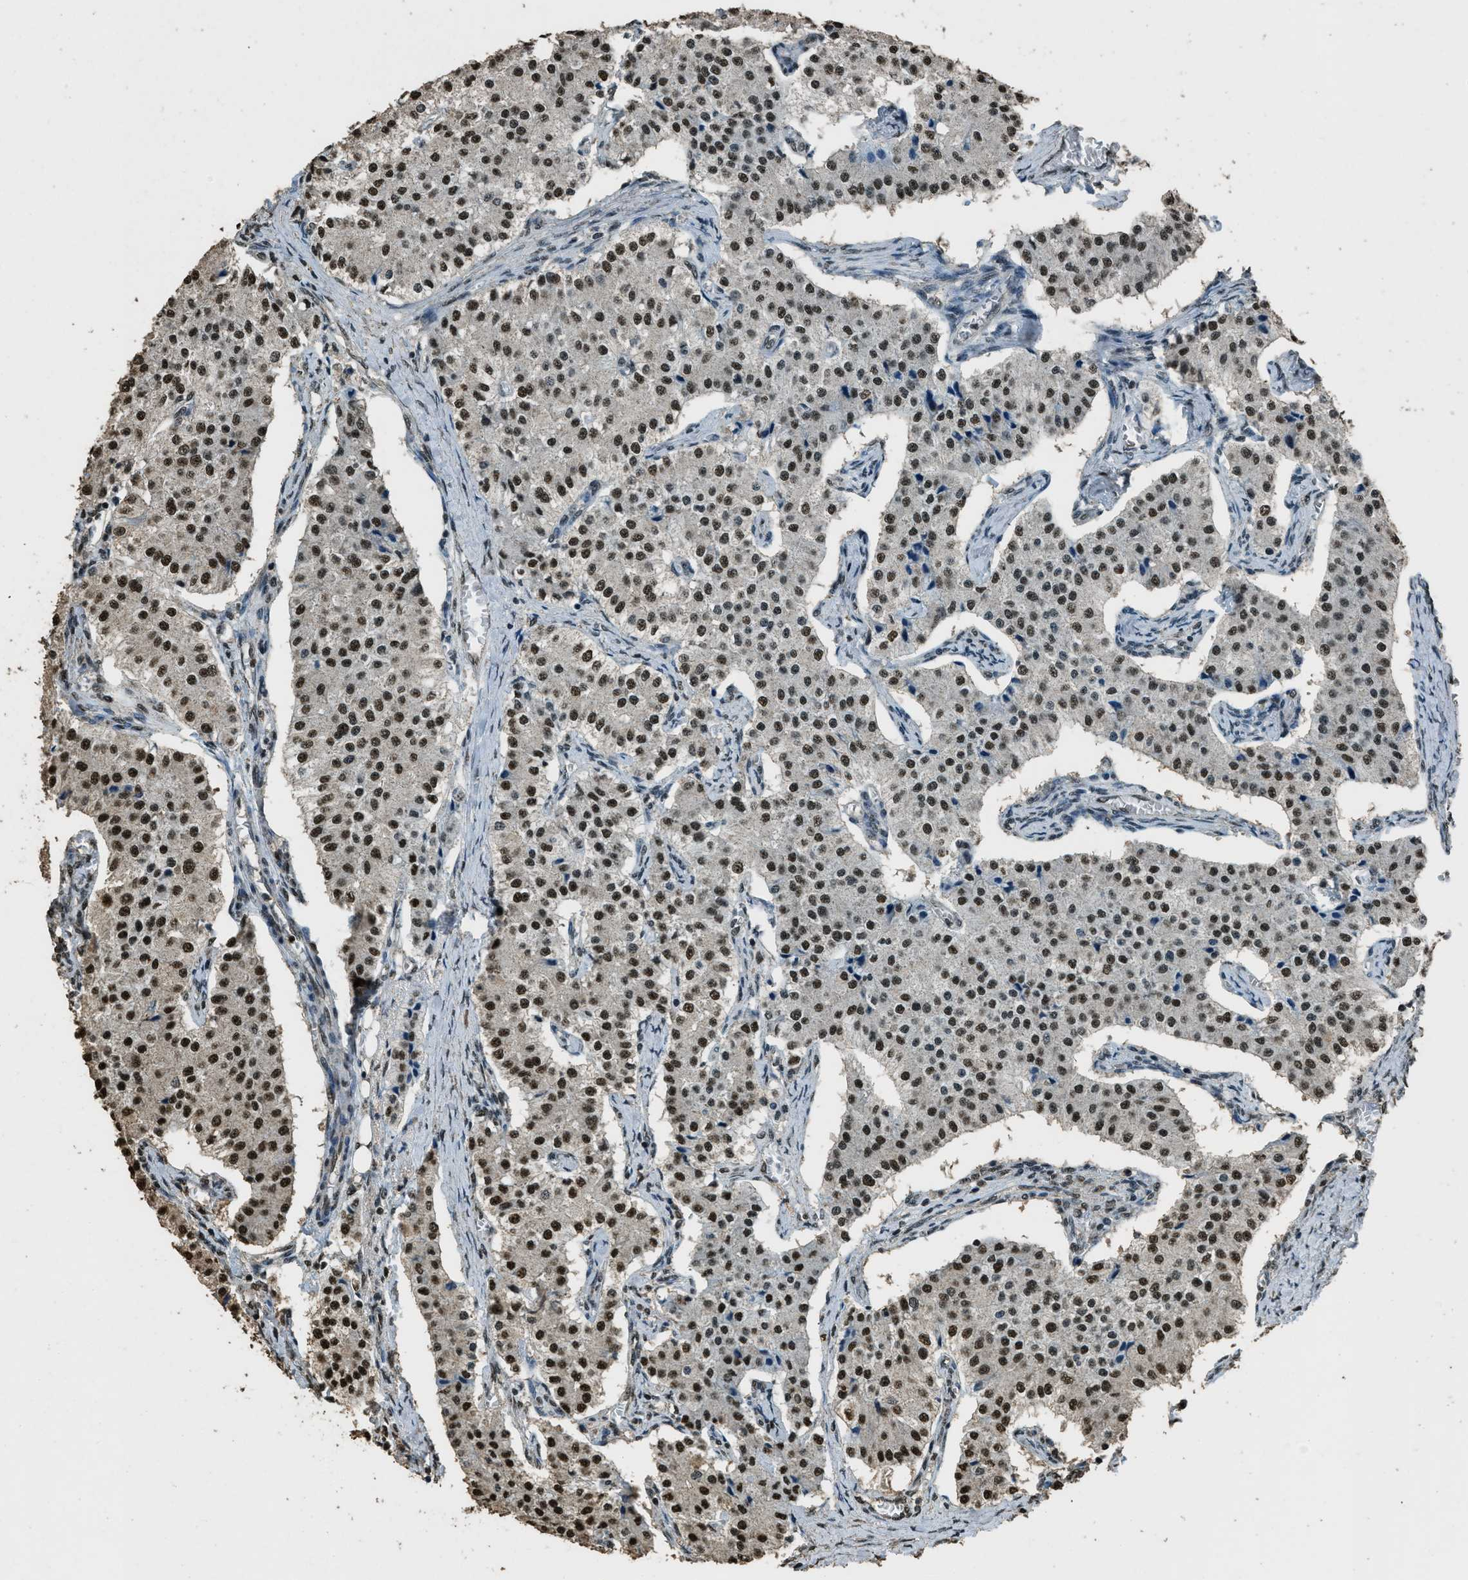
{"staining": {"intensity": "strong", "quantity": ">75%", "location": "nuclear"}, "tissue": "carcinoid", "cell_type": "Tumor cells", "image_type": "cancer", "snomed": [{"axis": "morphology", "description": "Carcinoid, malignant, NOS"}, {"axis": "topography", "description": "Colon"}], "caption": "Immunohistochemical staining of human carcinoid (malignant) displays high levels of strong nuclear protein staining in about >75% of tumor cells.", "gene": "MYB", "patient": {"sex": "female", "age": 52}}